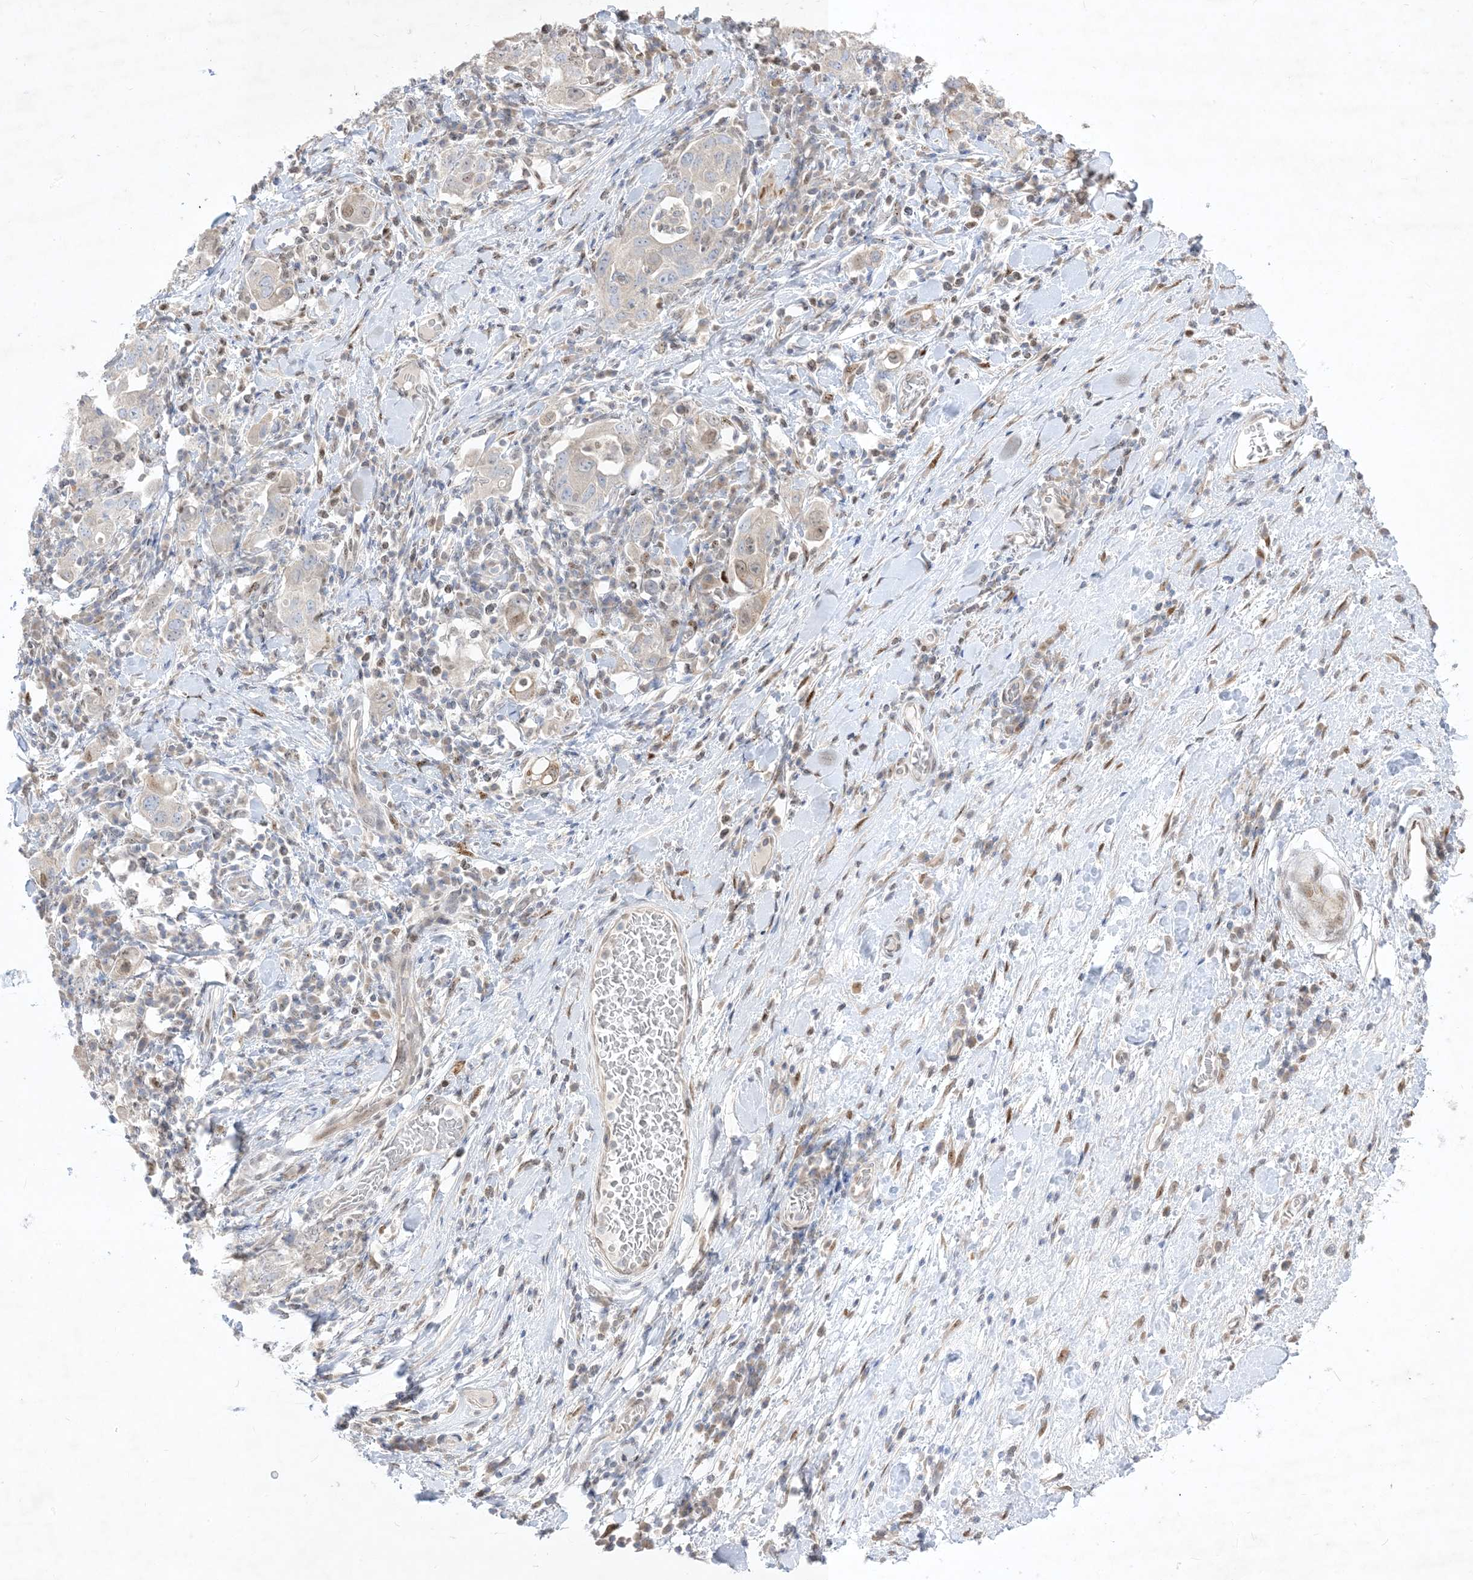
{"staining": {"intensity": "weak", "quantity": "<25%", "location": "cytoplasmic/membranous,nuclear"}, "tissue": "stomach cancer", "cell_type": "Tumor cells", "image_type": "cancer", "snomed": [{"axis": "morphology", "description": "Adenocarcinoma, NOS"}, {"axis": "topography", "description": "Stomach, upper"}], "caption": "Immunohistochemistry (IHC) photomicrograph of human stomach cancer stained for a protein (brown), which exhibits no positivity in tumor cells.", "gene": "BHLHE40", "patient": {"sex": "male", "age": 62}}